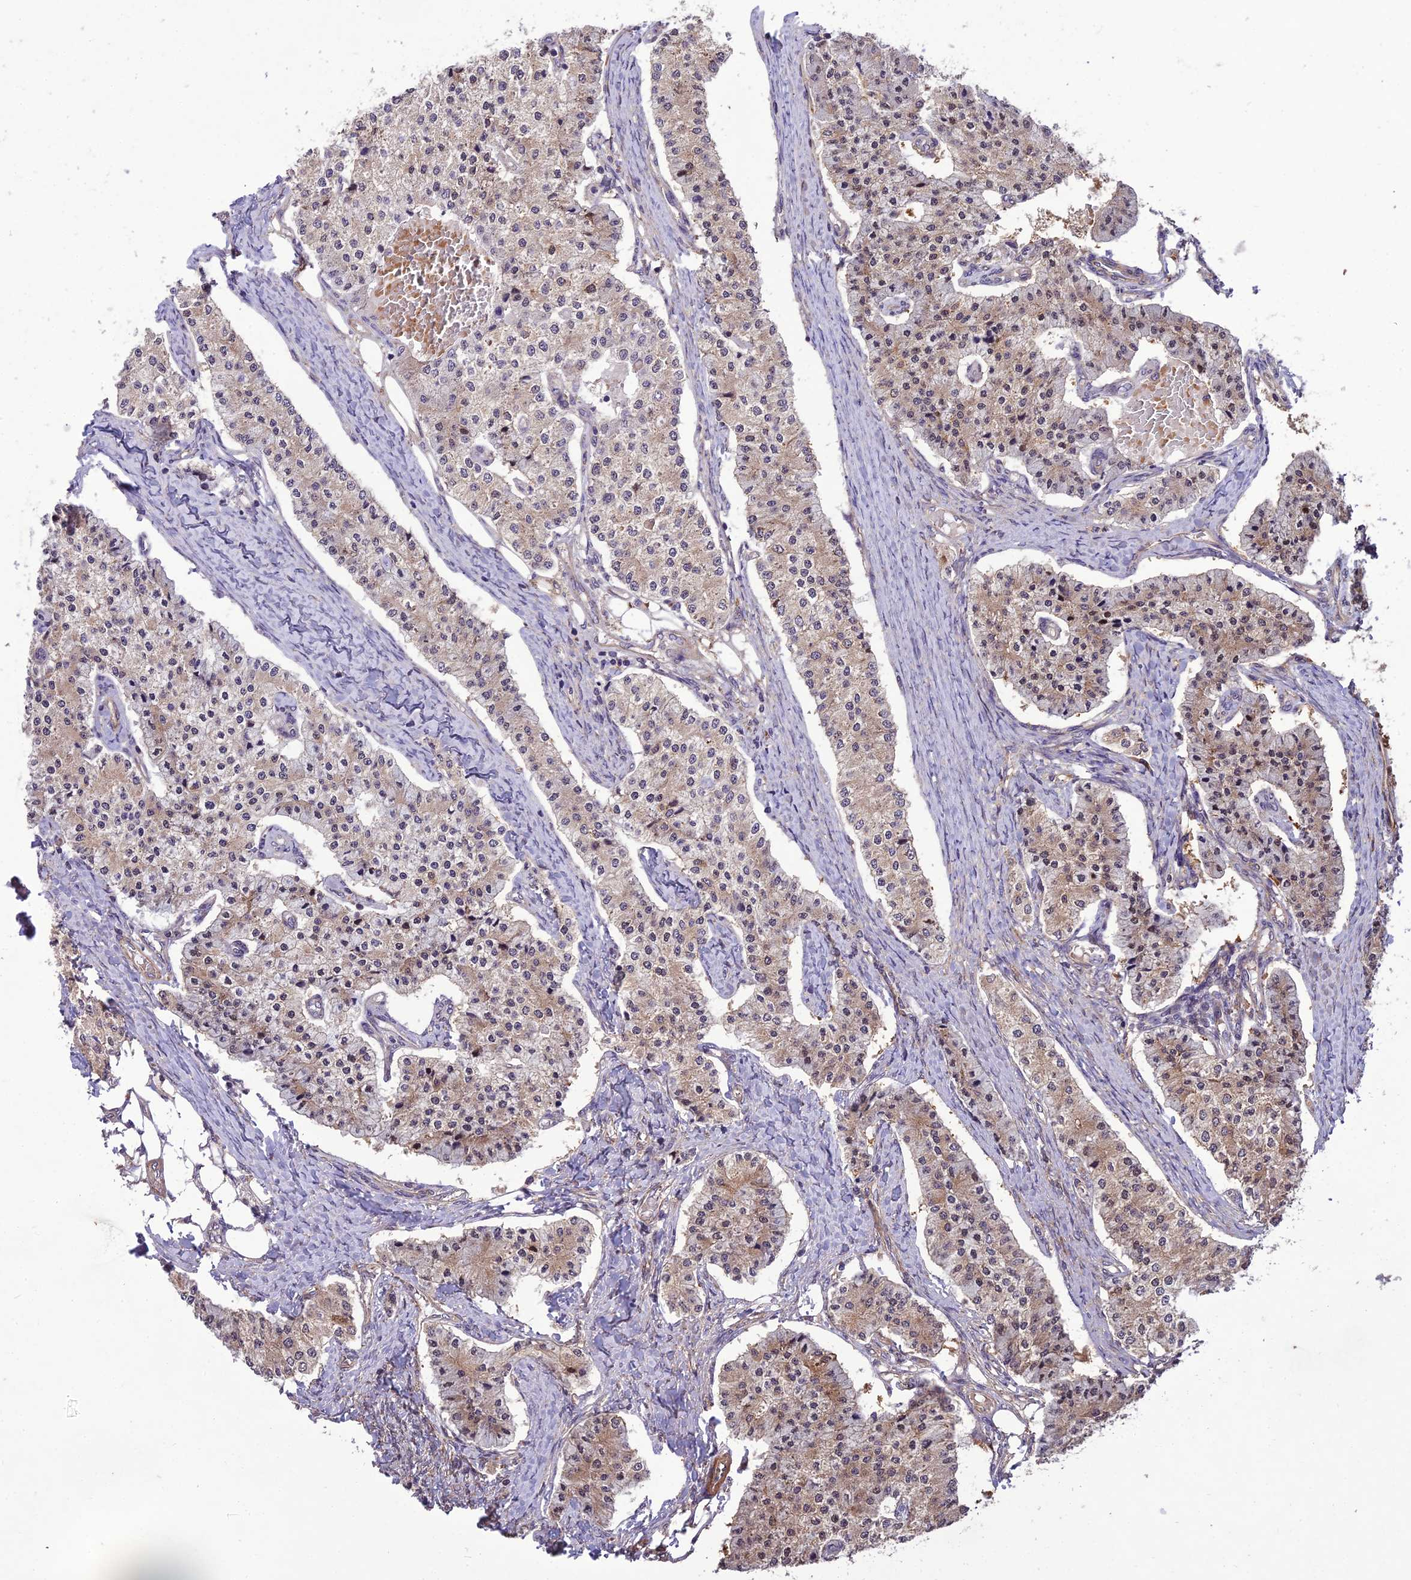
{"staining": {"intensity": "weak", "quantity": ">75%", "location": "cytoplasmic/membranous"}, "tissue": "carcinoid", "cell_type": "Tumor cells", "image_type": "cancer", "snomed": [{"axis": "morphology", "description": "Carcinoid, malignant, NOS"}, {"axis": "topography", "description": "Colon"}], "caption": "Tumor cells display low levels of weak cytoplasmic/membranous positivity in approximately >75% of cells in carcinoid.", "gene": "CENPL", "patient": {"sex": "female", "age": 52}}